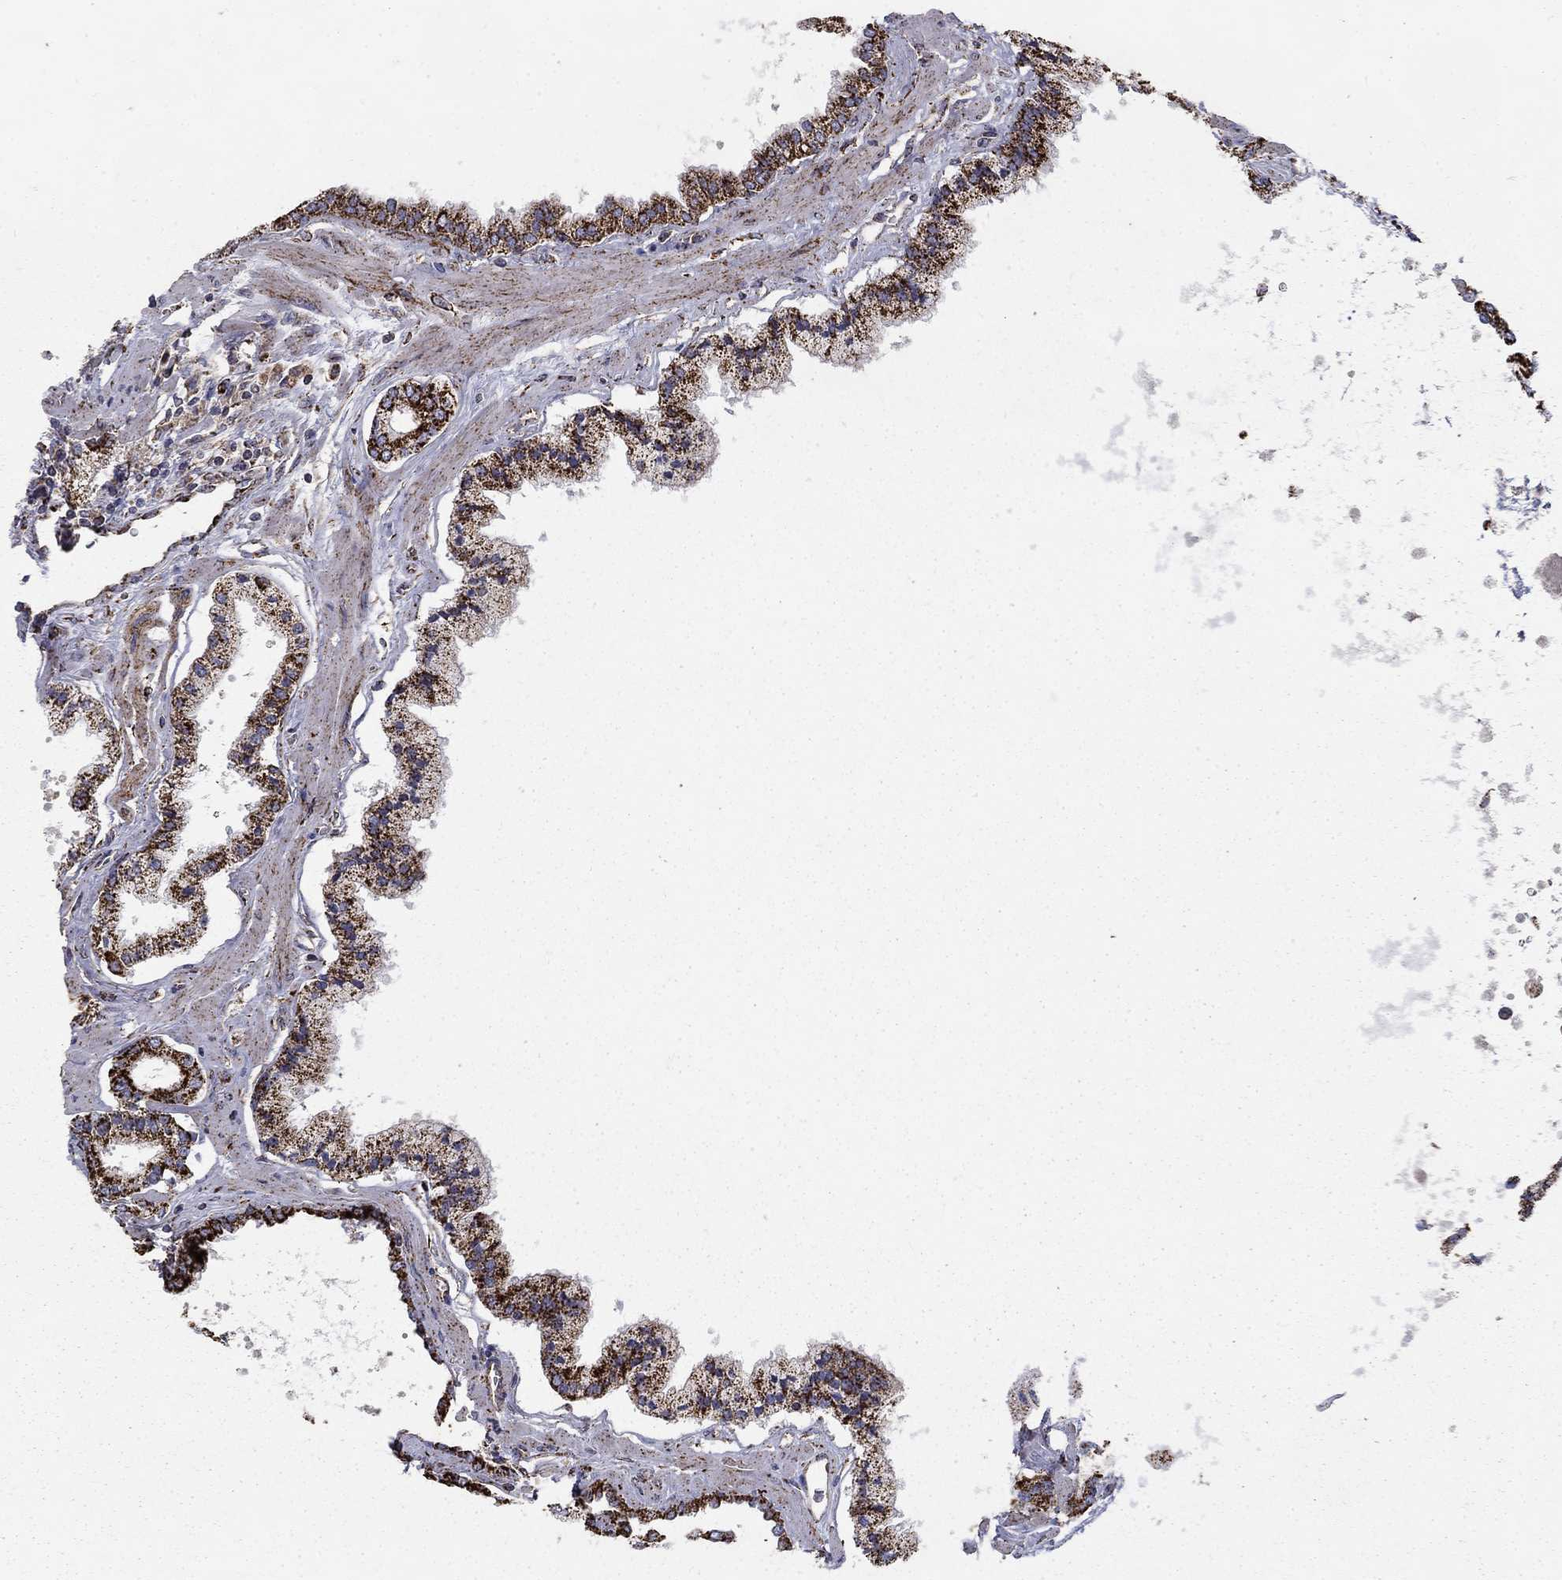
{"staining": {"intensity": "strong", "quantity": ">75%", "location": "cytoplasmic/membranous"}, "tissue": "prostate cancer", "cell_type": "Tumor cells", "image_type": "cancer", "snomed": [{"axis": "morphology", "description": "Adenocarcinoma, NOS"}, {"axis": "topography", "description": "Prostate"}], "caption": "The photomicrograph demonstrates staining of prostate cancer (adenocarcinoma), revealing strong cytoplasmic/membranous protein staining (brown color) within tumor cells.", "gene": "GCSH", "patient": {"sex": "male", "age": 63}}